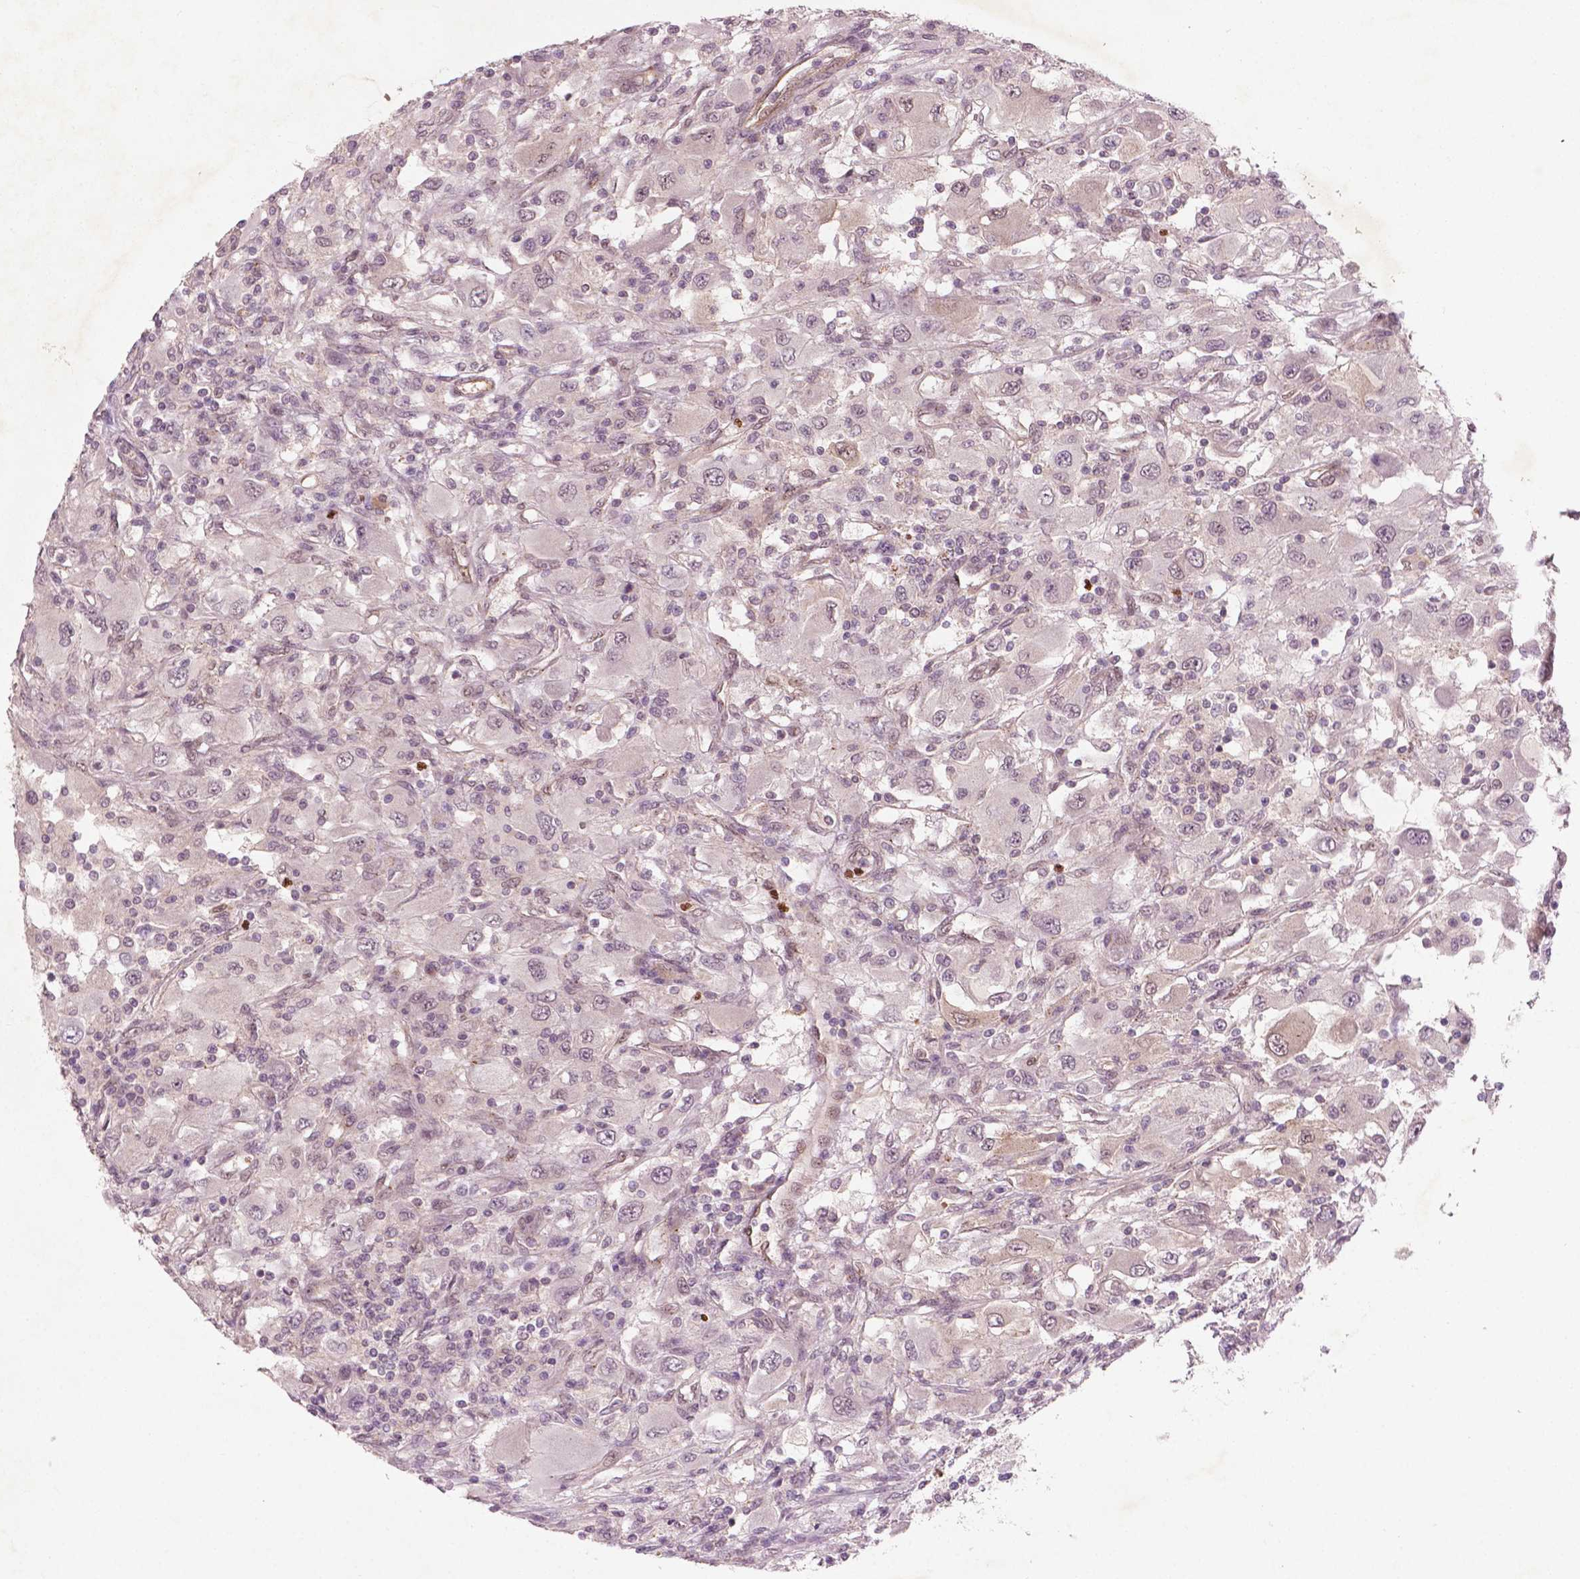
{"staining": {"intensity": "negative", "quantity": "none", "location": "none"}, "tissue": "renal cancer", "cell_type": "Tumor cells", "image_type": "cancer", "snomed": [{"axis": "morphology", "description": "Adenocarcinoma, NOS"}, {"axis": "topography", "description": "Kidney"}], "caption": "This is a photomicrograph of immunohistochemistry staining of adenocarcinoma (renal), which shows no positivity in tumor cells.", "gene": "NFAT5", "patient": {"sex": "female", "age": 67}}